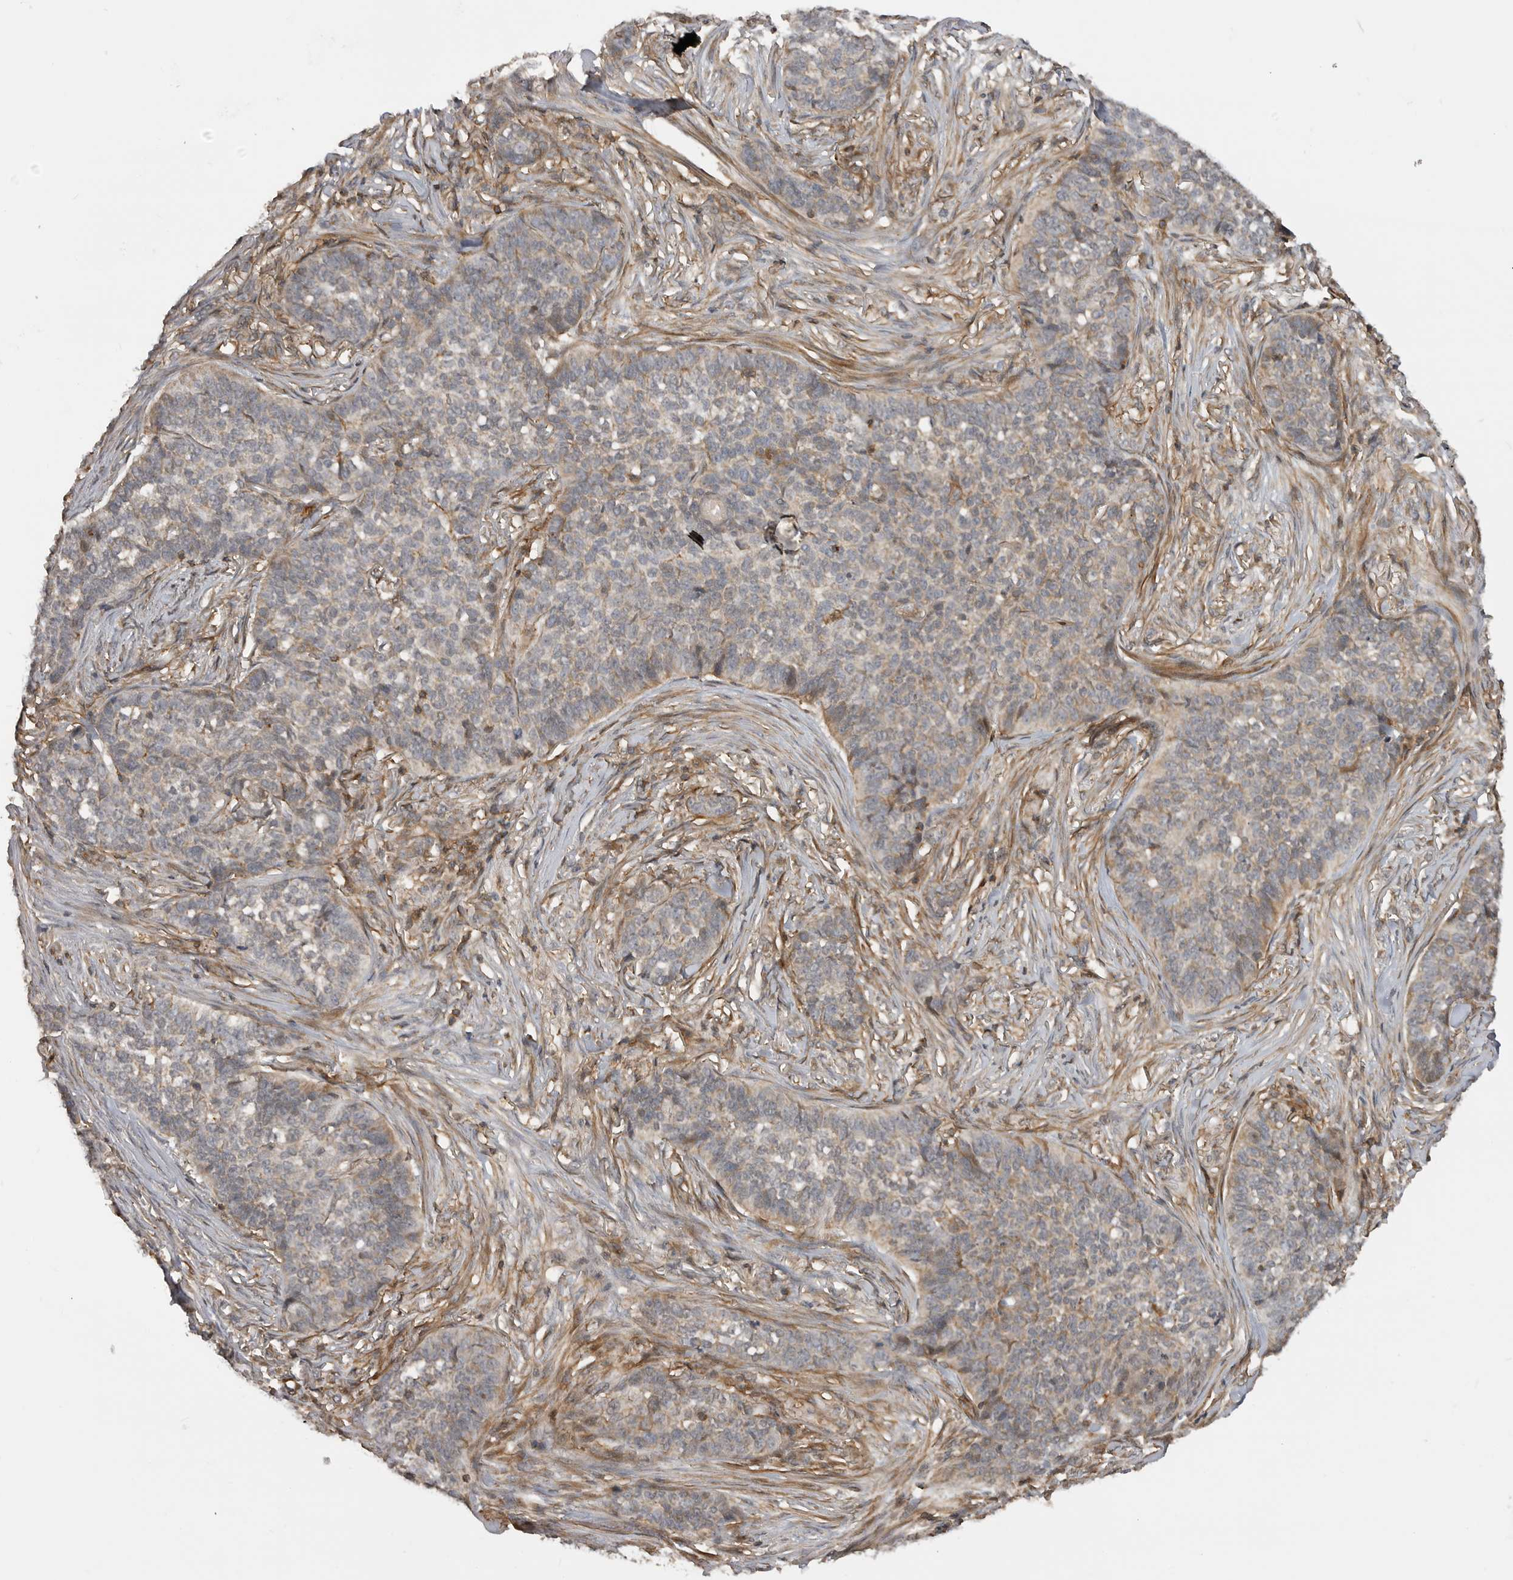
{"staining": {"intensity": "weak", "quantity": "25%-75%", "location": "cytoplasmic/membranous"}, "tissue": "skin cancer", "cell_type": "Tumor cells", "image_type": "cancer", "snomed": [{"axis": "morphology", "description": "Basal cell carcinoma"}, {"axis": "topography", "description": "Skin"}], "caption": "About 25%-75% of tumor cells in human basal cell carcinoma (skin) show weak cytoplasmic/membranous protein staining as visualized by brown immunohistochemical staining.", "gene": "TRIM56", "patient": {"sex": "male", "age": 85}}